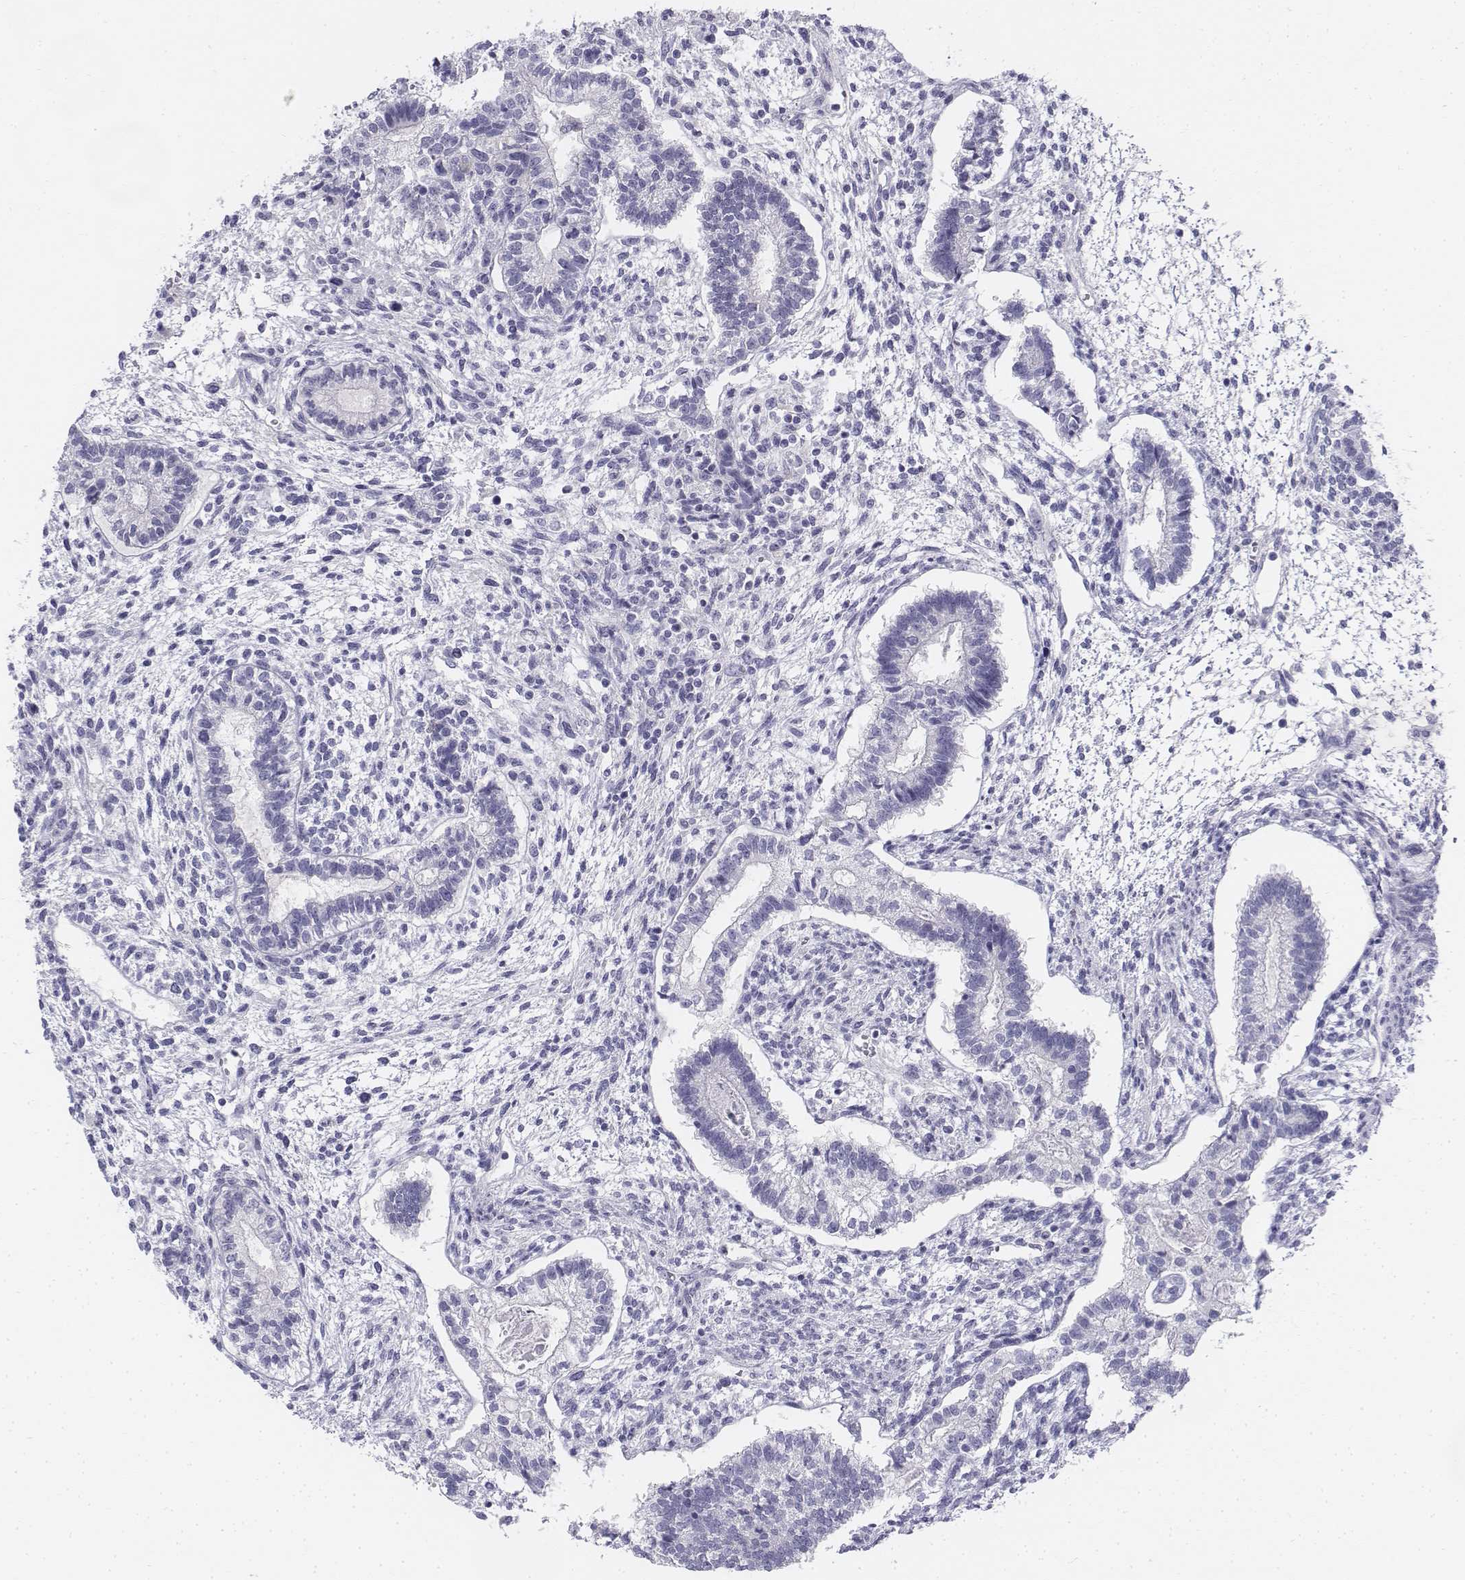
{"staining": {"intensity": "negative", "quantity": "none", "location": "none"}, "tissue": "testis cancer", "cell_type": "Tumor cells", "image_type": "cancer", "snomed": [{"axis": "morphology", "description": "Carcinoma, Embryonal, NOS"}, {"axis": "topography", "description": "Testis"}], "caption": "Immunohistochemistry (IHC) of testis cancer demonstrates no staining in tumor cells.", "gene": "TH", "patient": {"sex": "male", "age": 37}}